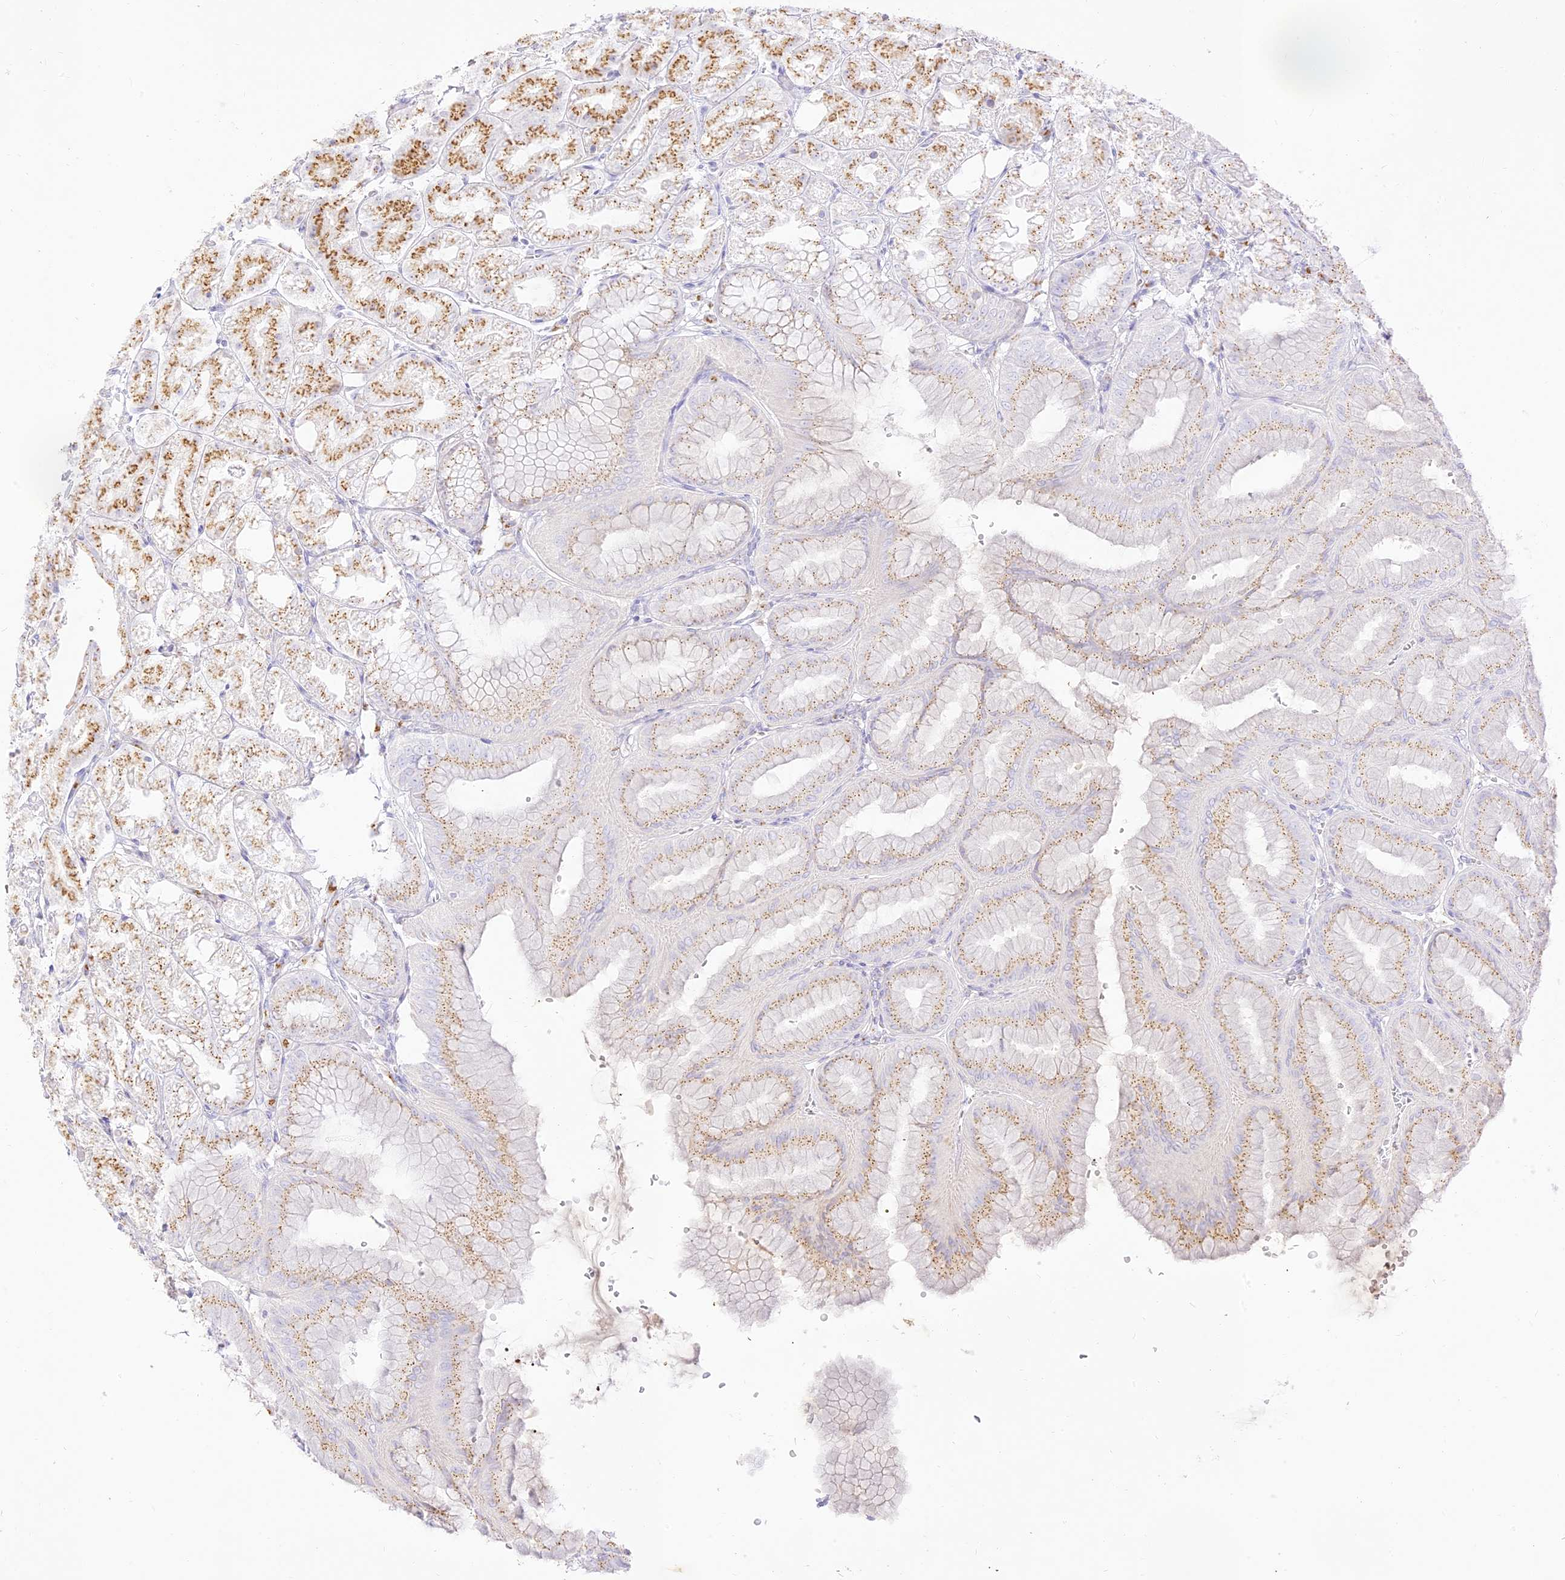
{"staining": {"intensity": "moderate", "quantity": "25%-75%", "location": "cytoplasmic/membranous"}, "tissue": "stomach", "cell_type": "Glandular cells", "image_type": "normal", "snomed": [{"axis": "morphology", "description": "Normal tissue, NOS"}, {"axis": "topography", "description": "Stomach, lower"}], "caption": "Human stomach stained with a protein marker reveals moderate staining in glandular cells.", "gene": "SEC13", "patient": {"sex": "male", "age": 71}}